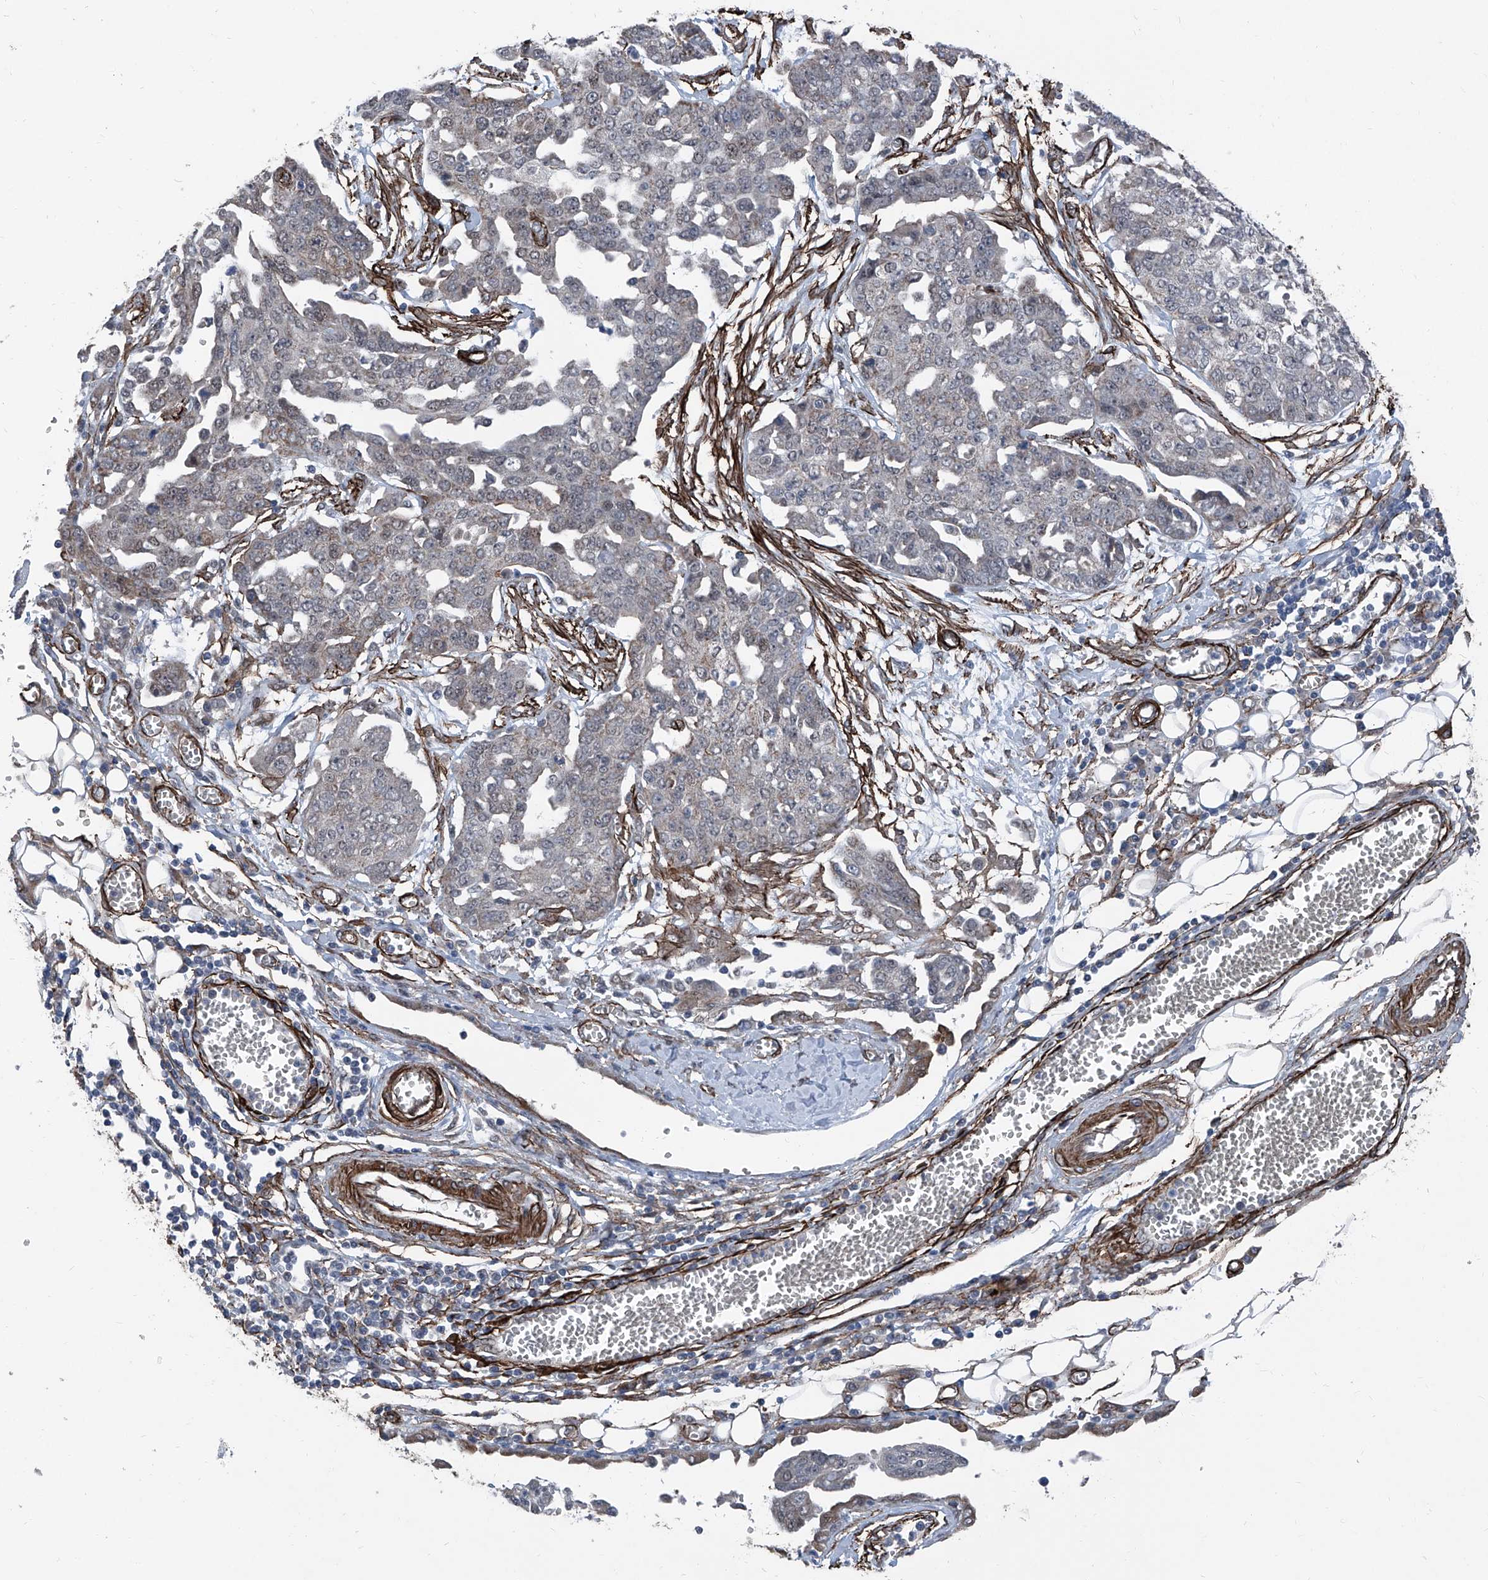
{"staining": {"intensity": "negative", "quantity": "none", "location": "none"}, "tissue": "ovarian cancer", "cell_type": "Tumor cells", "image_type": "cancer", "snomed": [{"axis": "morphology", "description": "Cystadenocarcinoma, serous, NOS"}, {"axis": "topography", "description": "Soft tissue"}, {"axis": "topography", "description": "Ovary"}], "caption": "Ovarian serous cystadenocarcinoma was stained to show a protein in brown. There is no significant positivity in tumor cells.", "gene": "COA7", "patient": {"sex": "female", "age": 57}}